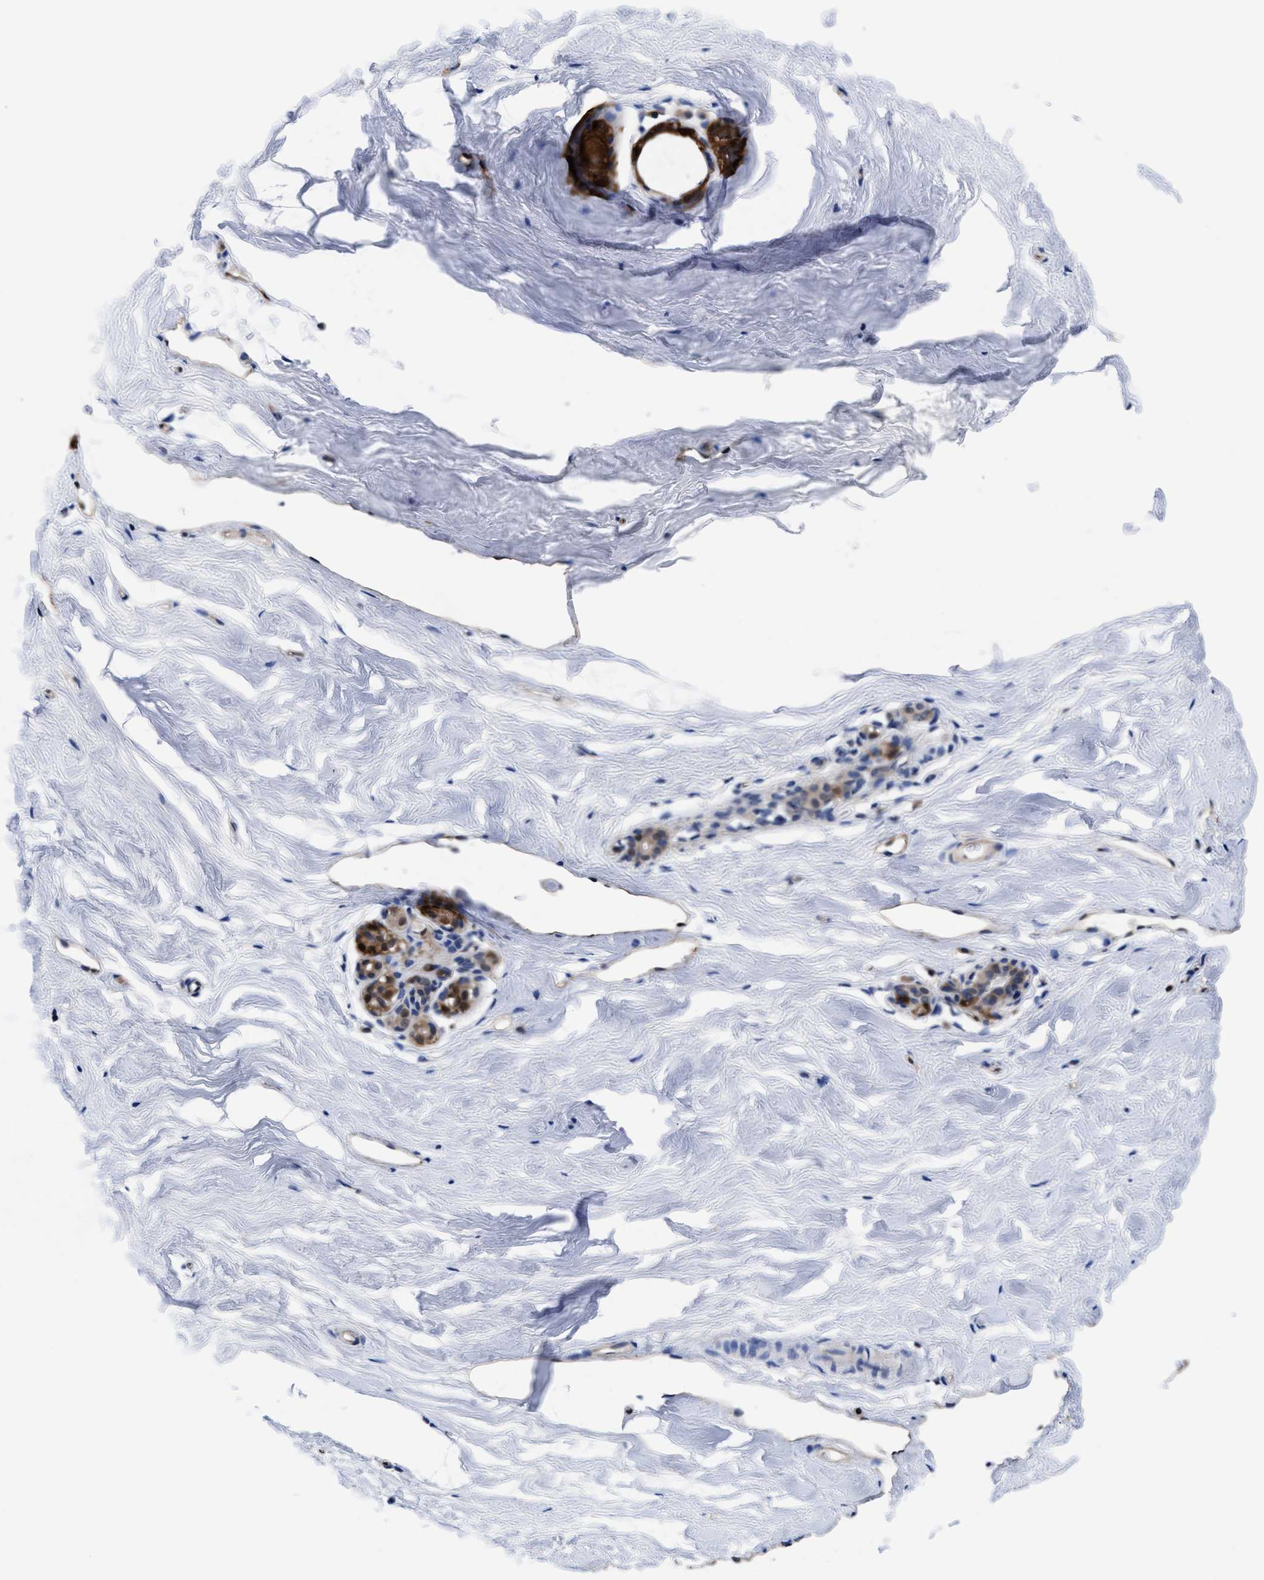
{"staining": {"intensity": "negative", "quantity": "none", "location": "none"}, "tissue": "breast", "cell_type": "Adipocytes", "image_type": "normal", "snomed": [{"axis": "morphology", "description": "Normal tissue, NOS"}, {"axis": "topography", "description": "Breast"}], "caption": "High power microscopy photomicrograph of an IHC image of benign breast, revealing no significant staining in adipocytes. Brightfield microscopy of IHC stained with DAB (brown) and hematoxylin (blue), captured at high magnification.", "gene": "ACLY", "patient": {"sex": "female", "age": 62}}